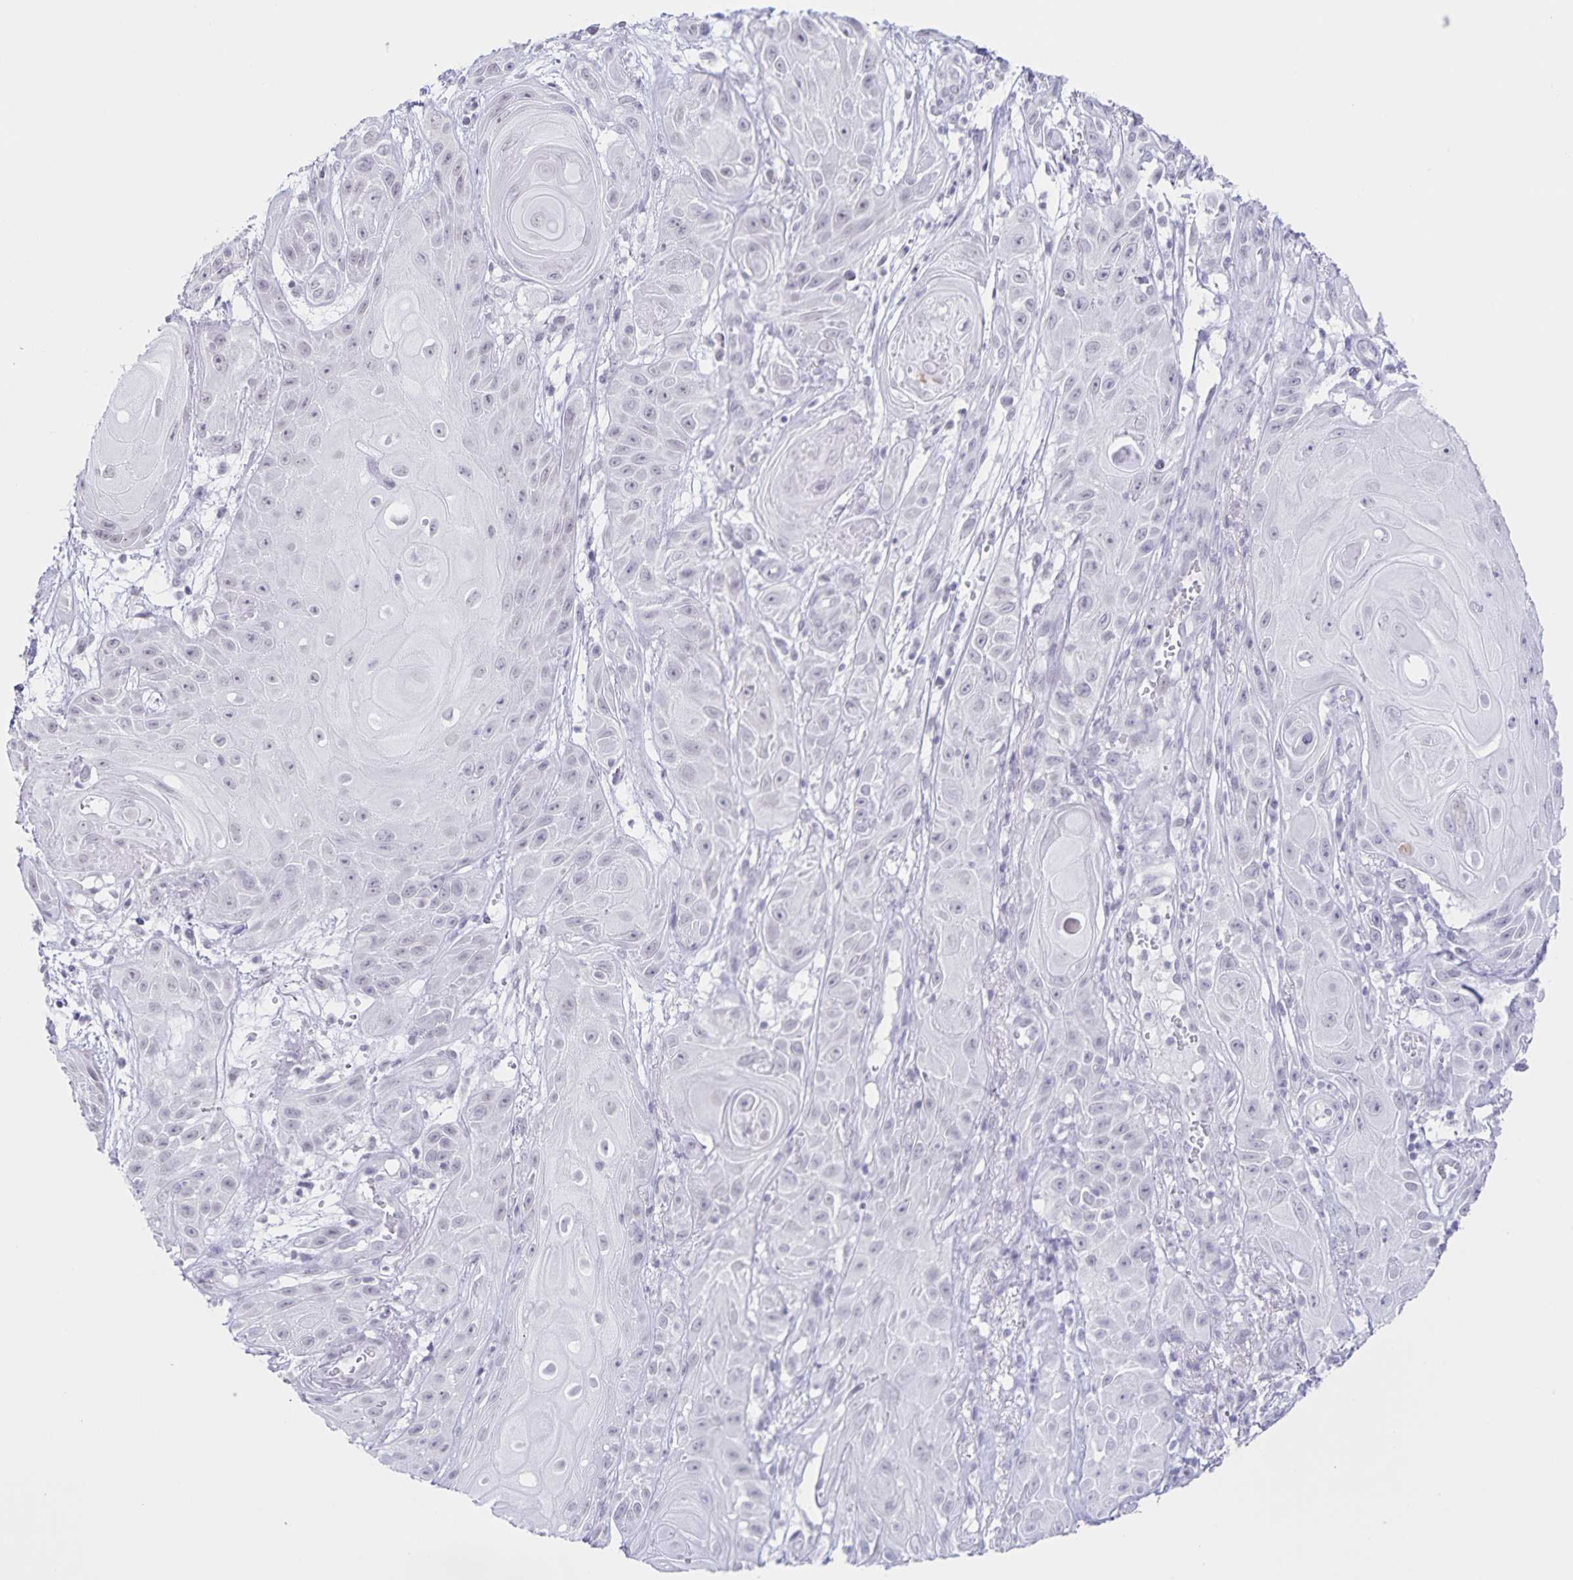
{"staining": {"intensity": "weak", "quantity": "<25%", "location": "nuclear"}, "tissue": "skin cancer", "cell_type": "Tumor cells", "image_type": "cancer", "snomed": [{"axis": "morphology", "description": "Squamous cell carcinoma, NOS"}, {"axis": "topography", "description": "Skin"}], "caption": "There is no significant staining in tumor cells of skin cancer.", "gene": "LCE6A", "patient": {"sex": "male", "age": 62}}